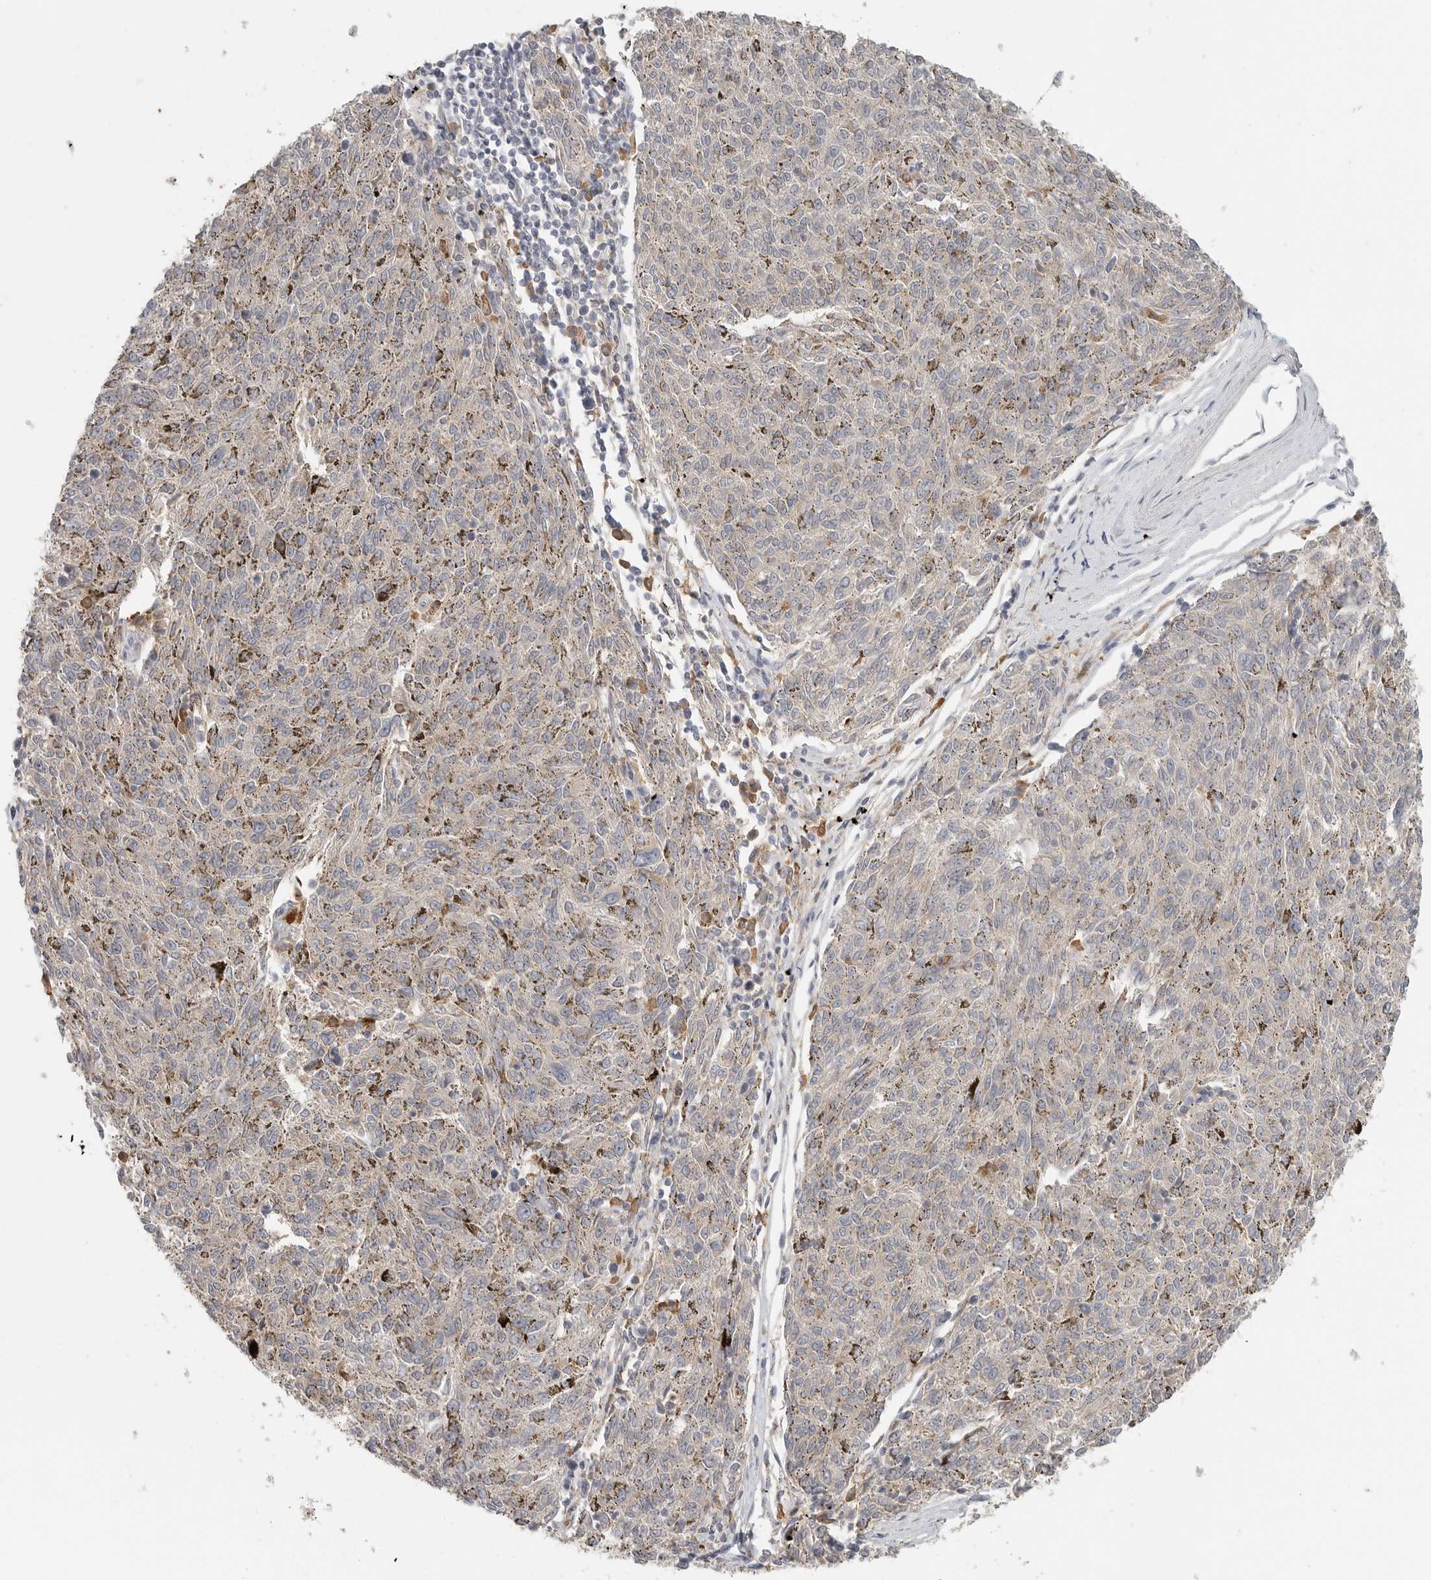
{"staining": {"intensity": "negative", "quantity": "none", "location": "none"}, "tissue": "melanoma", "cell_type": "Tumor cells", "image_type": "cancer", "snomed": [{"axis": "morphology", "description": "Malignant melanoma, NOS"}, {"axis": "topography", "description": "Skin"}], "caption": "This image is of malignant melanoma stained with IHC to label a protein in brown with the nuclei are counter-stained blue. There is no positivity in tumor cells. Nuclei are stained in blue.", "gene": "SLC25A36", "patient": {"sex": "female", "age": 72}}